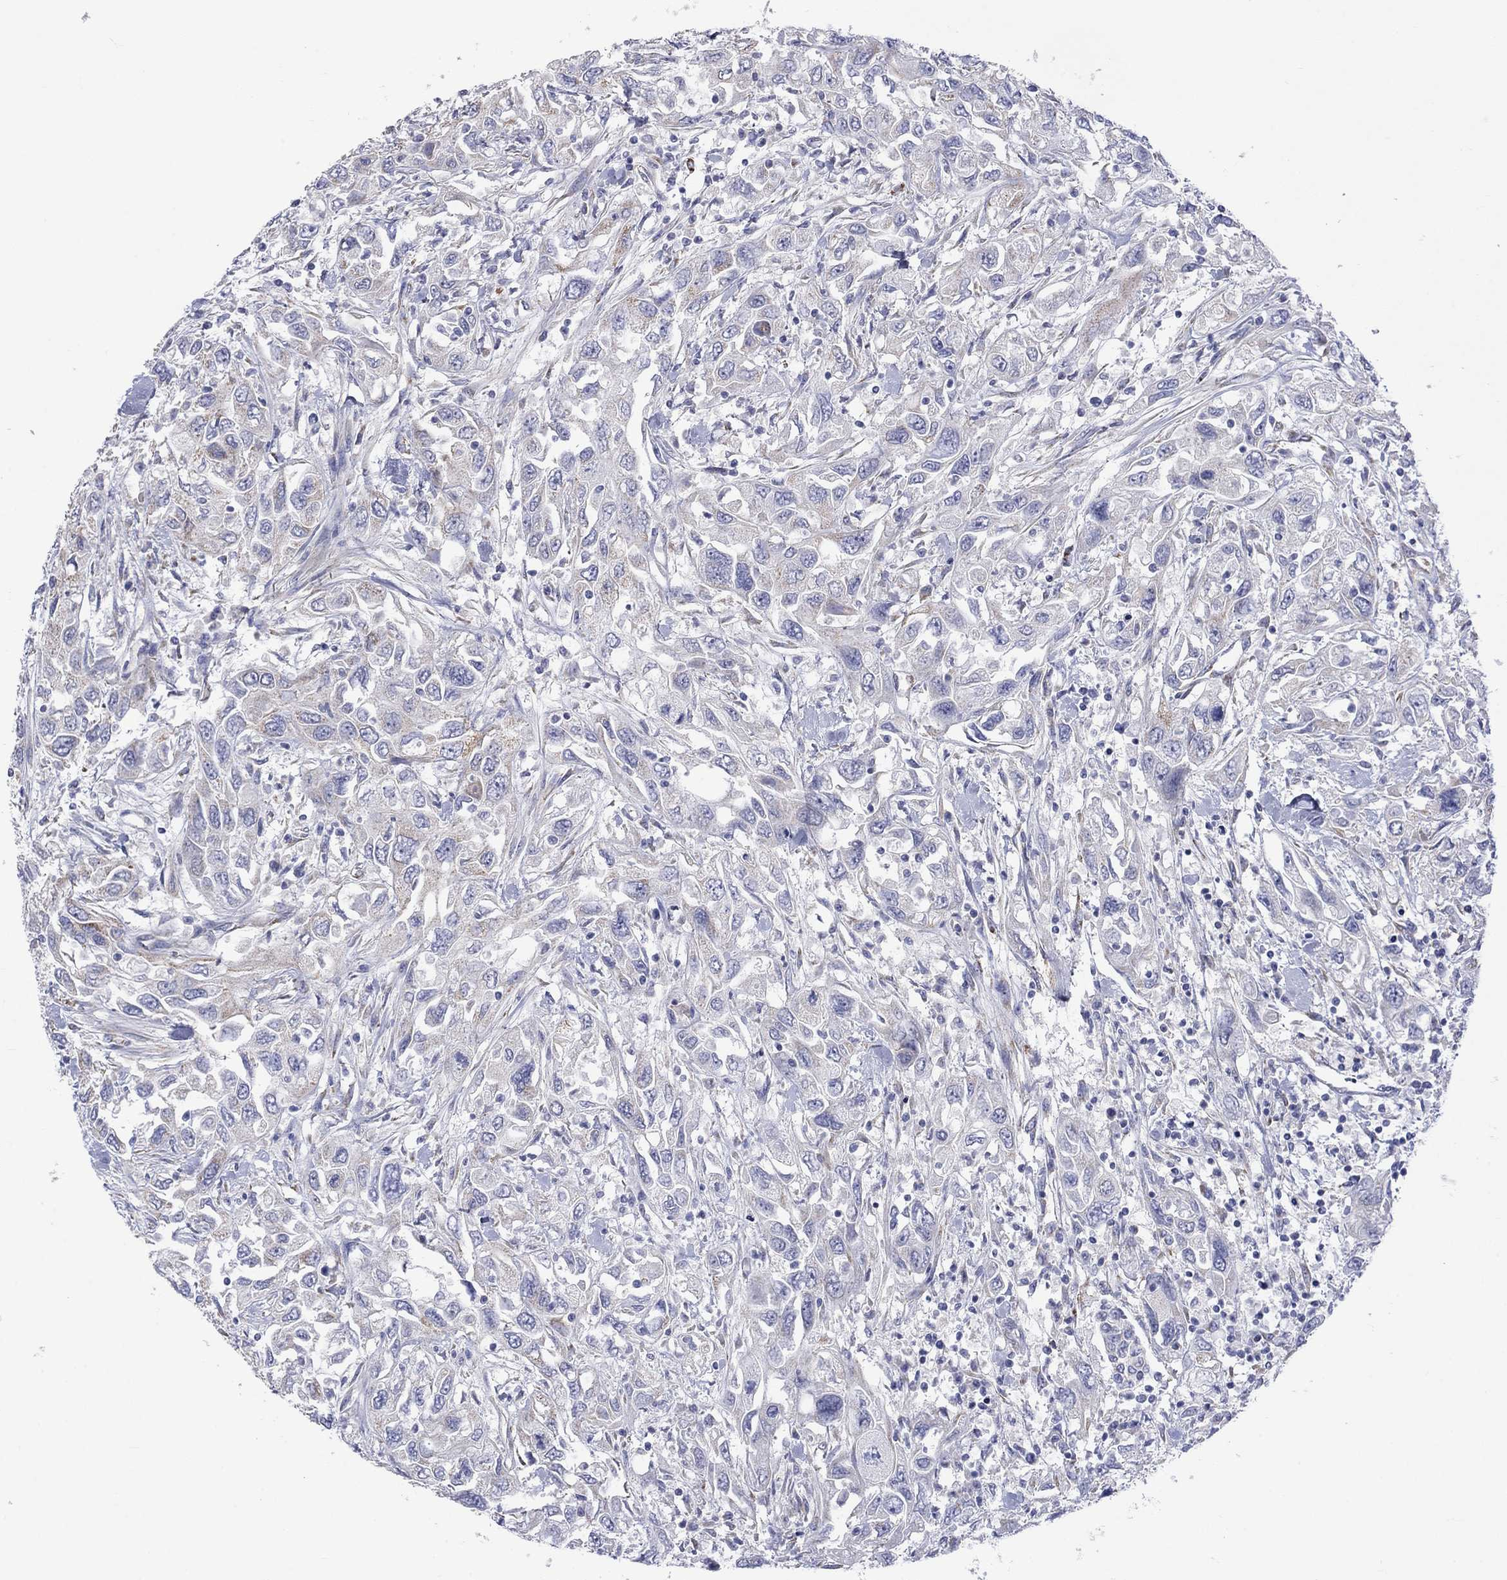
{"staining": {"intensity": "negative", "quantity": "none", "location": "none"}, "tissue": "urothelial cancer", "cell_type": "Tumor cells", "image_type": "cancer", "snomed": [{"axis": "morphology", "description": "Urothelial carcinoma, High grade"}, {"axis": "topography", "description": "Urinary bladder"}], "caption": "This is an immunohistochemistry (IHC) micrograph of urothelial cancer. There is no expression in tumor cells.", "gene": "CISD1", "patient": {"sex": "male", "age": 76}}